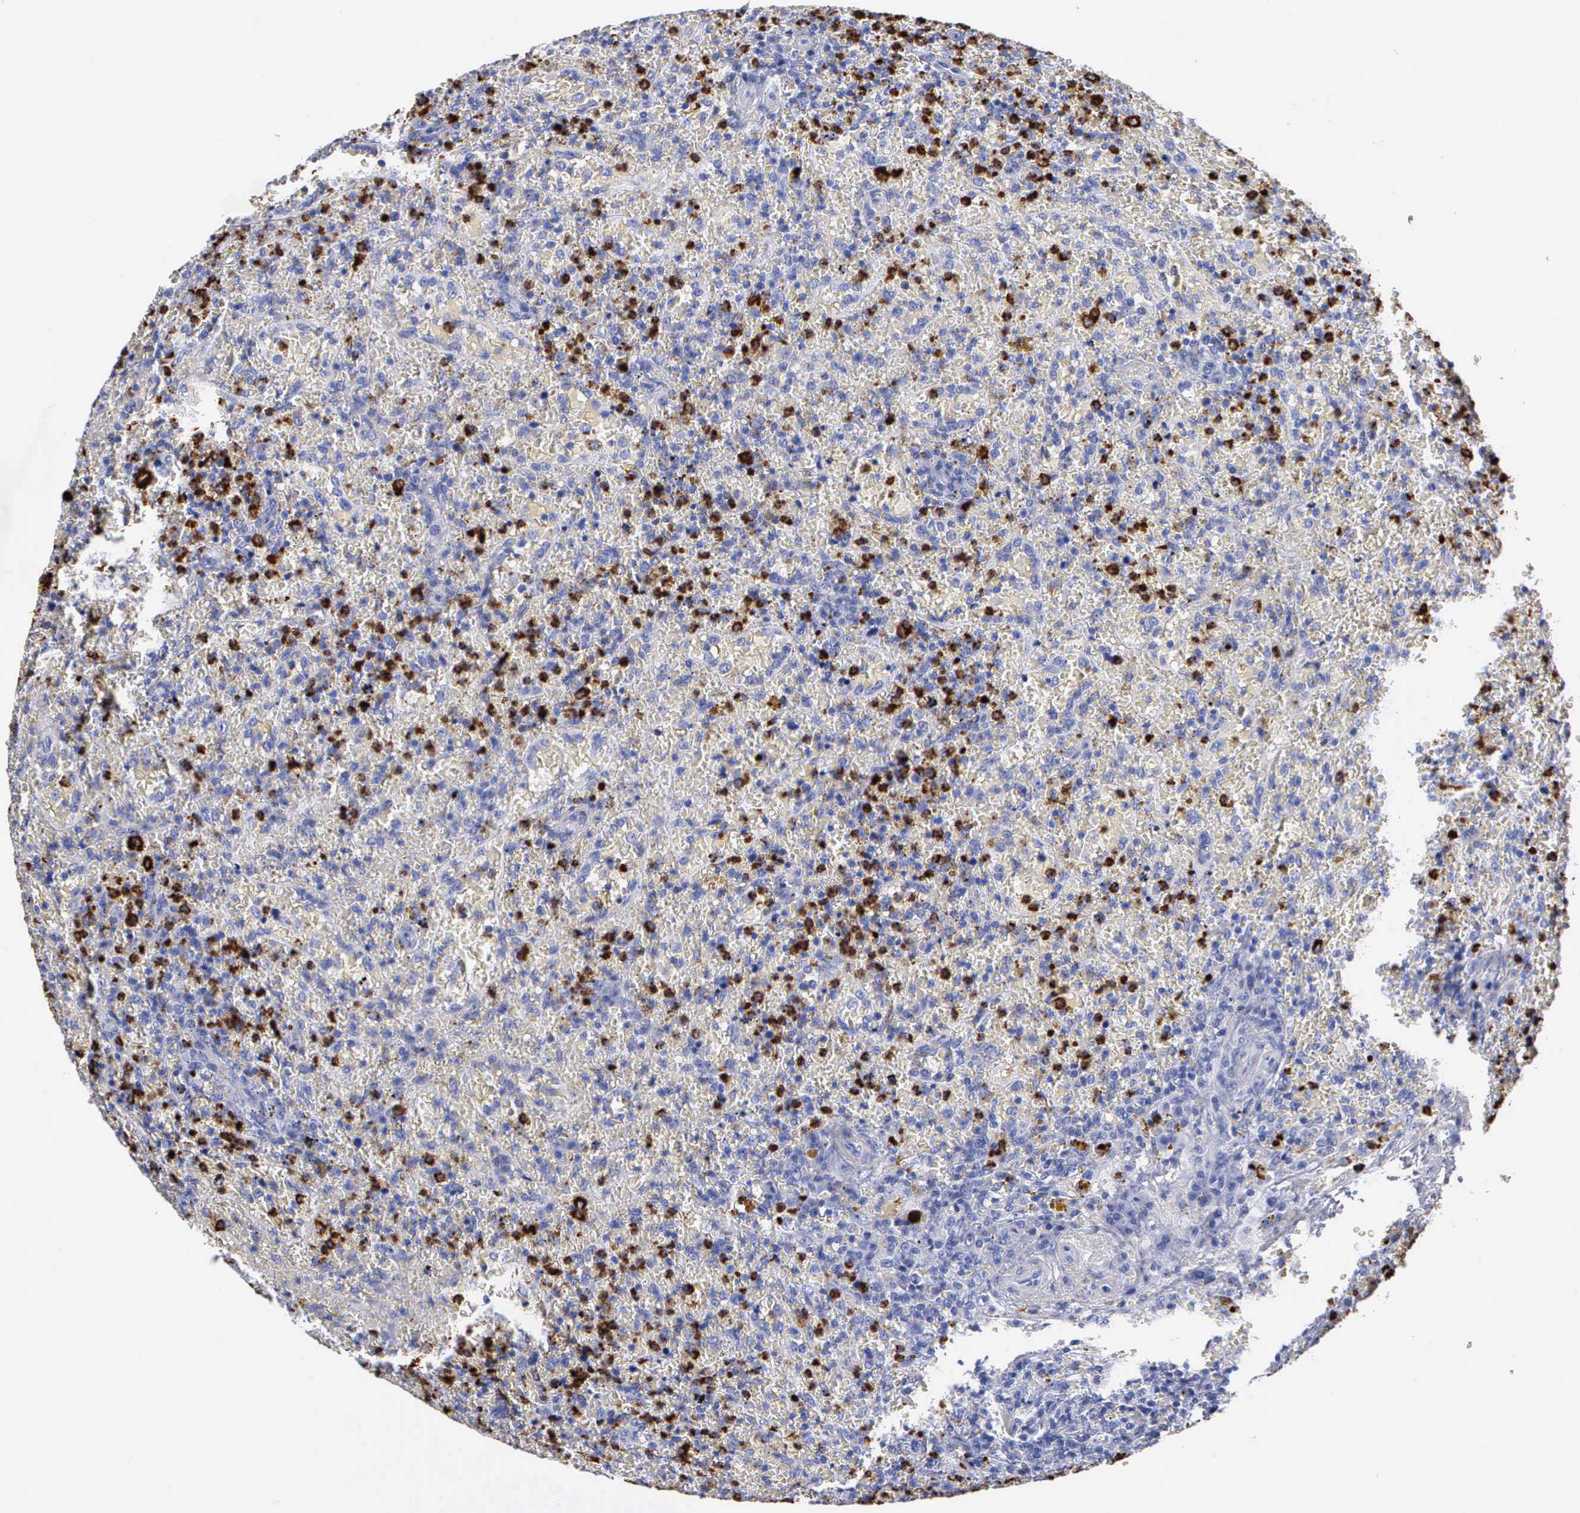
{"staining": {"intensity": "negative", "quantity": "none", "location": "none"}, "tissue": "lymphoma", "cell_type": "Tumor cells", "image_type": "cancer", "snomed": [{"axis": "morphology", "description": "Malignant lymphoma, non-Hodgkin's type, High grade"}, {"axis": "topography", "description": "Spleen"}, {"axis": "topography", "description": "Lymph node"}], "caption": "High magnification brightfield microscopy of malignant lymphoma, non-Hodgkin's type (high-grade) stained with DAB (brown) and counterstained with hematoxylin (blue): tumor cells show no significant expression. (IHC, brightfield microscopy, high magnification).", "gene": "CTSG", "patient": {"sex": "female", "age": 70}}